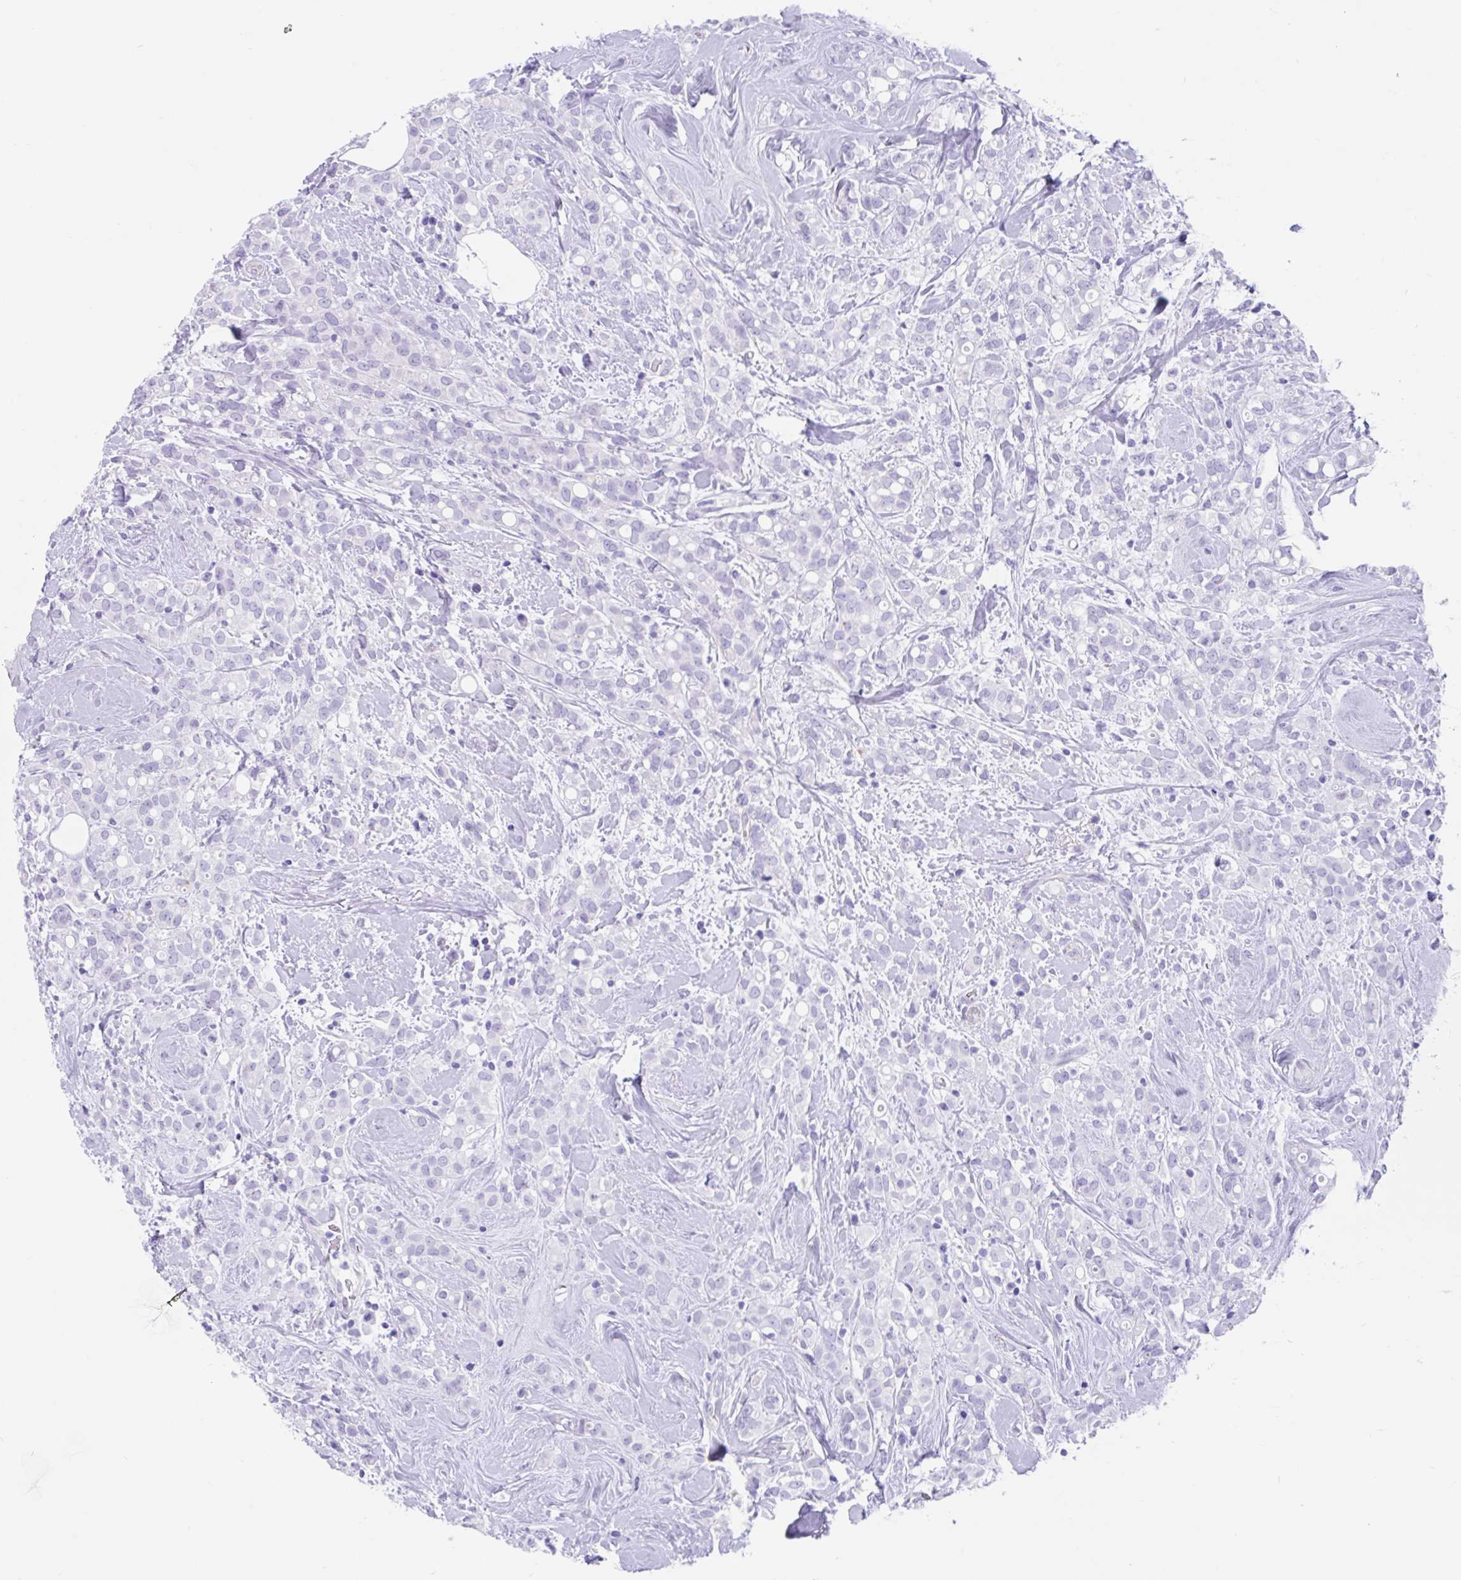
{"staining": {"intensity": "negative", "quantity": "none", "location": "none"}, "tissue": "breast cancer", "cell_type": "Tumor cells", "image_type": "cancer", "snomed": [{"axis": "morphology", "description": "Lobular carcinoma"}, {"axis": "topography", "description": "Breast"}], "caption": "Tumor cells show no significant positivity in breast cancer.", "gene": "FAM107A", "patient": {"sex": "female", "age": 68}}